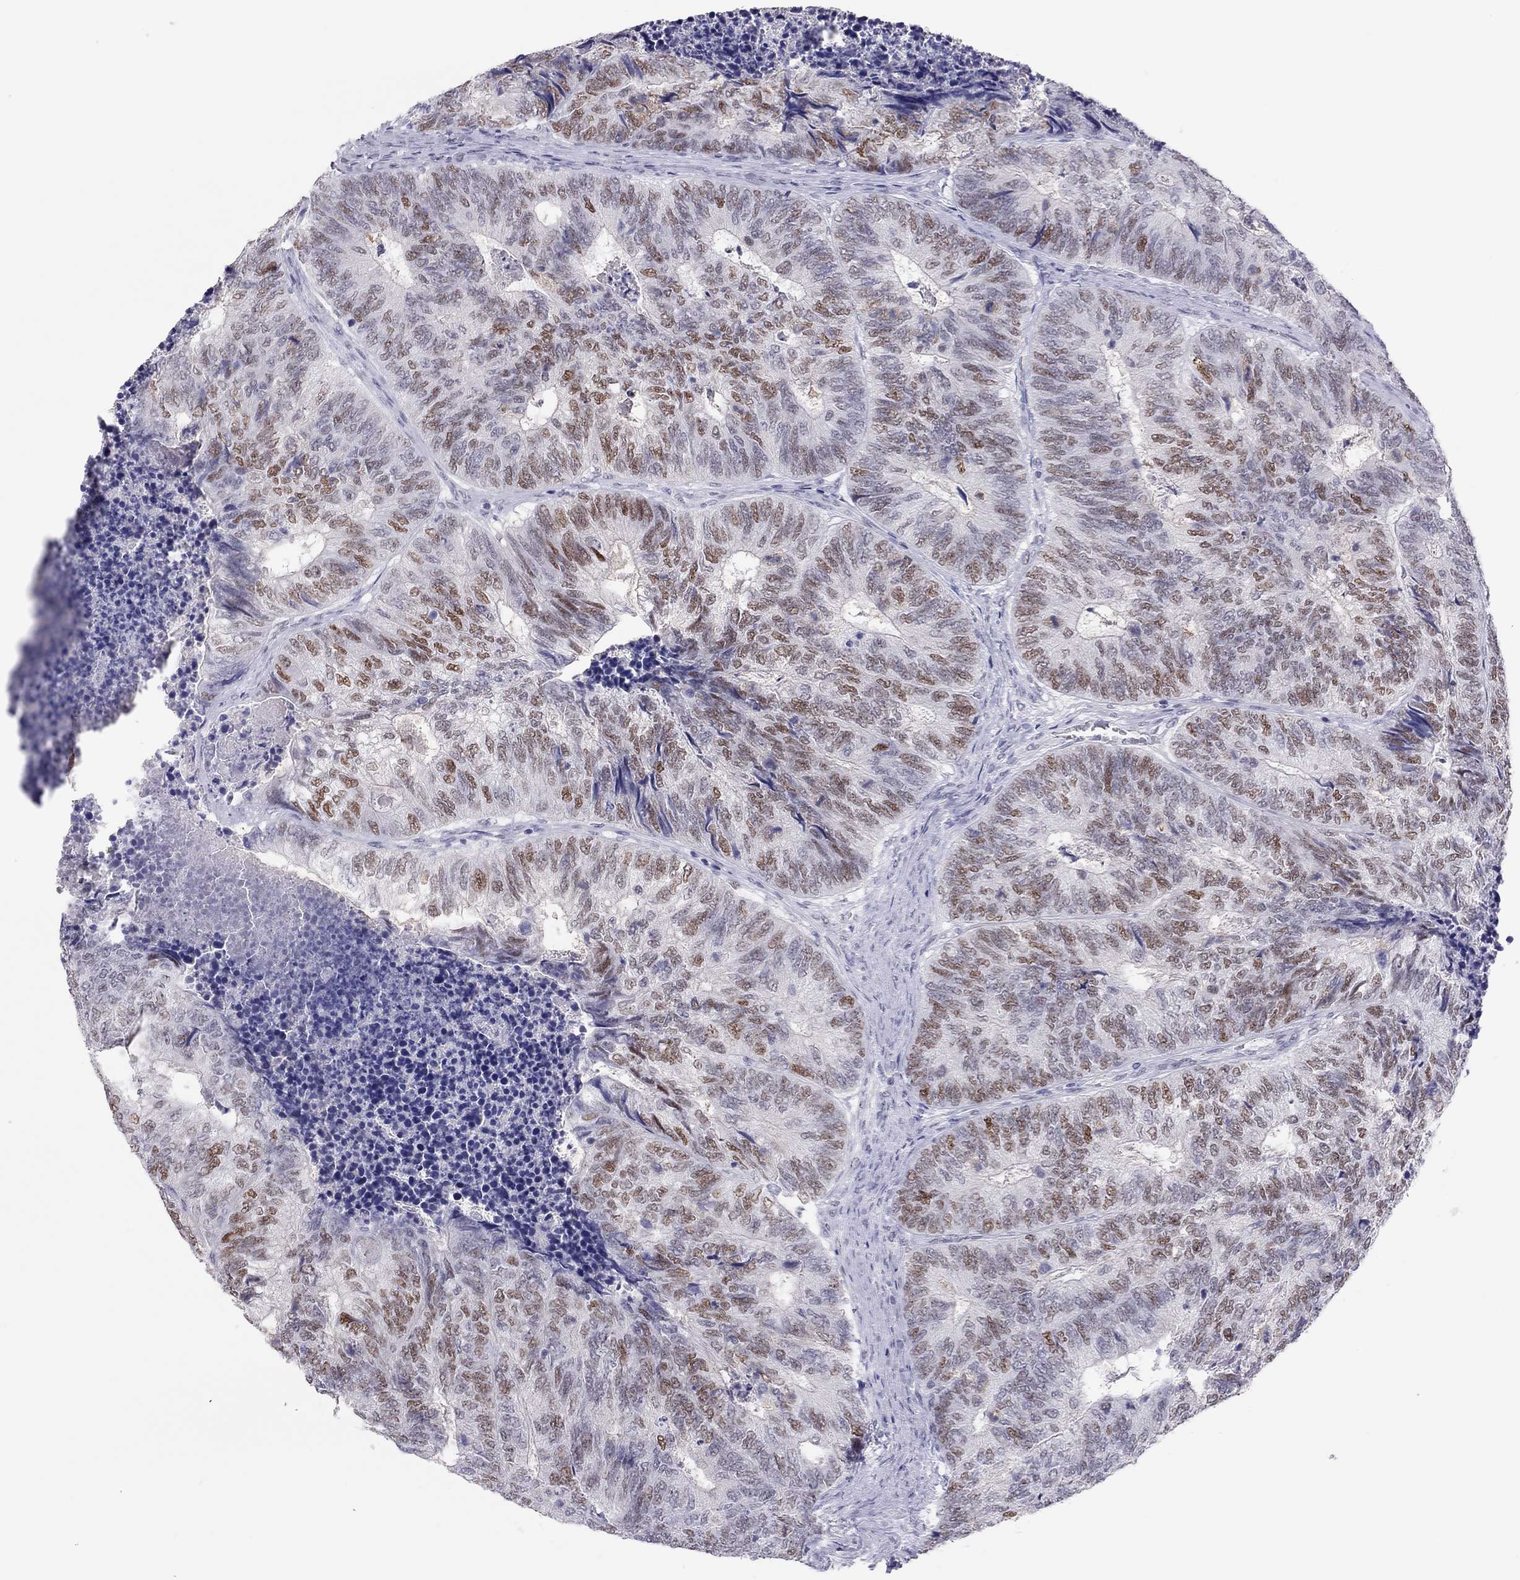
{"staining": {"intensity": "moderate", "quantity": "25%-75%", "location": "nuclear"}, "tissue": "colorectal cancer", "cell_type": "Tumor cells", "image_type": "cancer", "snomed": [{"axis": "morphology", "description": "Adenocarcinoma, NOS"}, {"axis": "topography", "description": "Colon"}], "caption": "Human adenocarcinoma (colorectal) stained for a protein (brown) displays moderate nuclear positive positivity in approximately 25%-75% of tumor cells.", "gene": "PHOX2A", "patient": {"sex": "female", "age": 67}}